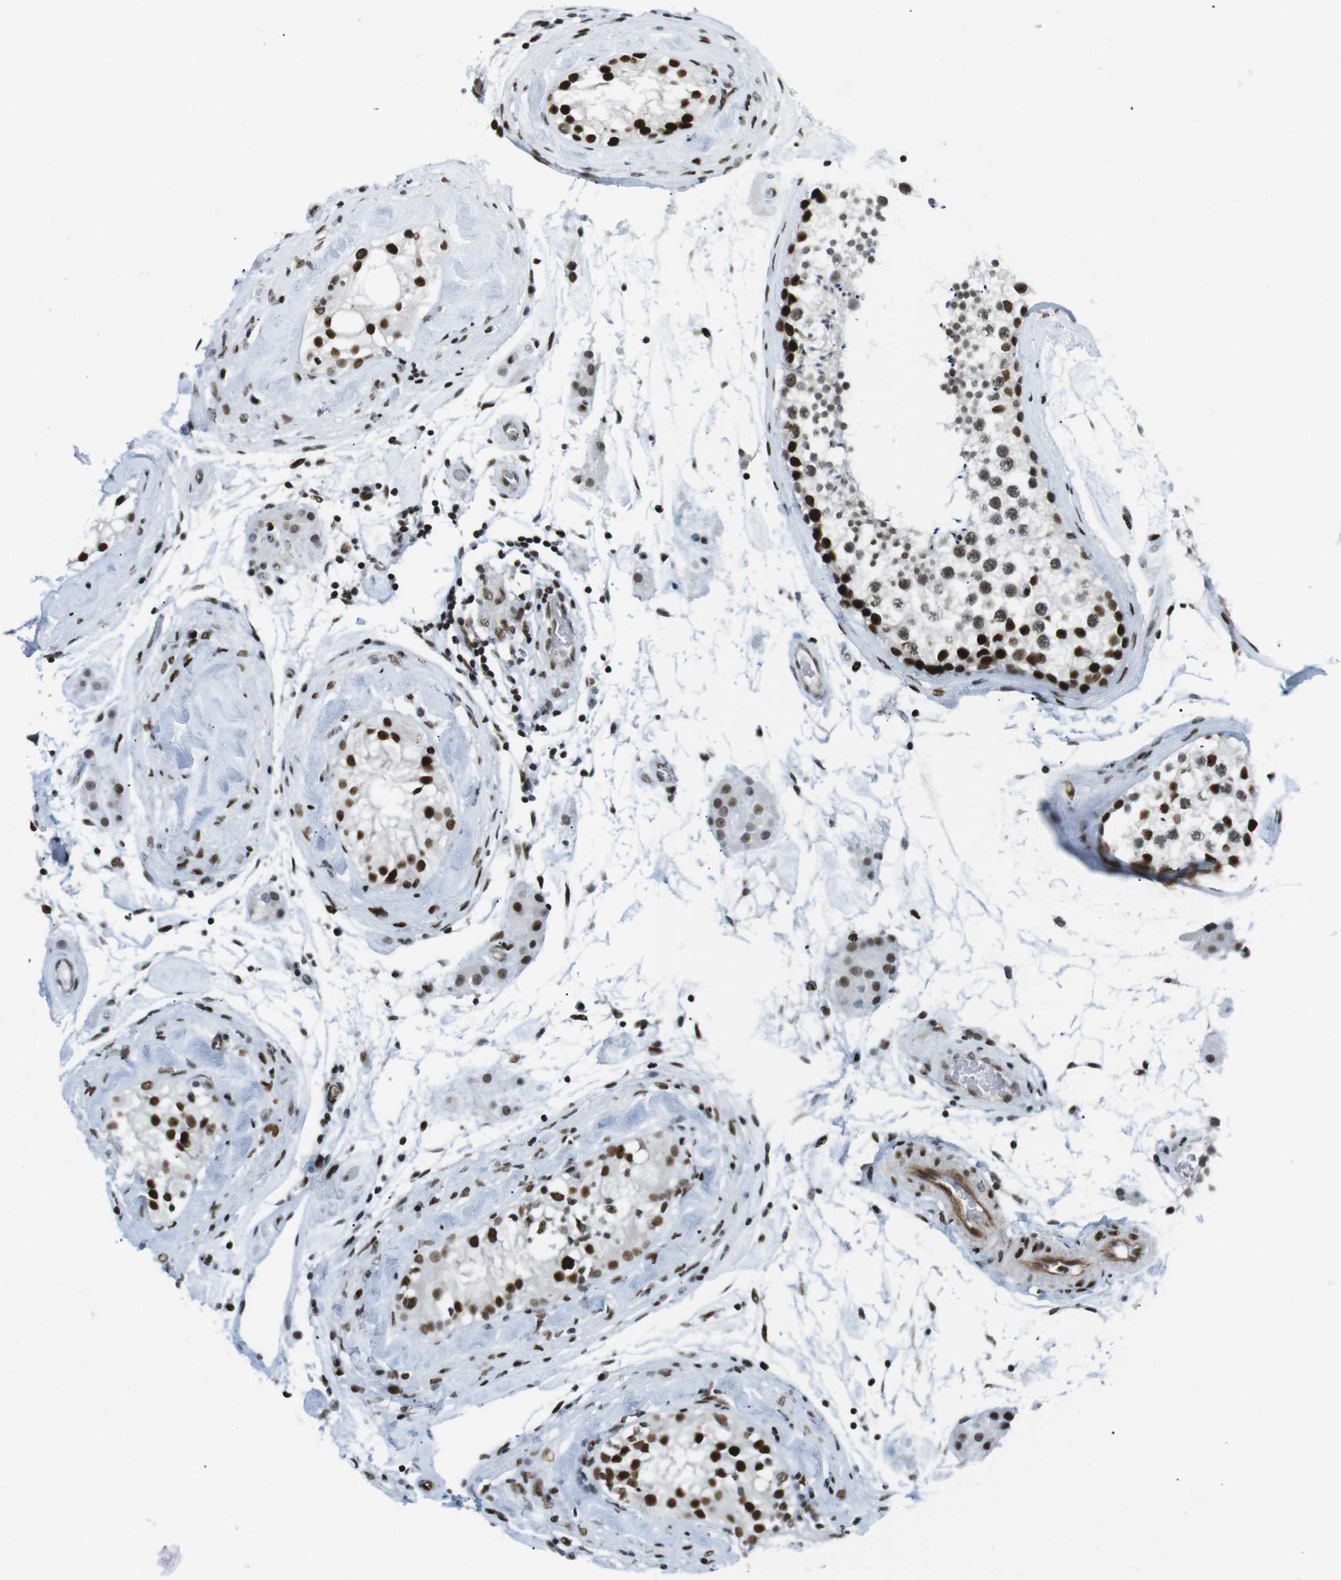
{"staining": {"intensity": "strong", "quantity": ">75%", "location": "nuclear"}, "tissue": "testis", "cell_type": "Cells in seminiferous ducts", "image_type": "normal", "snomed": [{"axis": "morphology", "description": "Normal tissue, NOS"}, {"axis": "topography", "description": "Testis"}], "caption": "Testis stained with a brown dye exhibits strong nuclear positive staining in about >75% of cells in seminiferous ducts.", "gene": "ARID1A", "patient": {"sex": "male", "age": 46}}